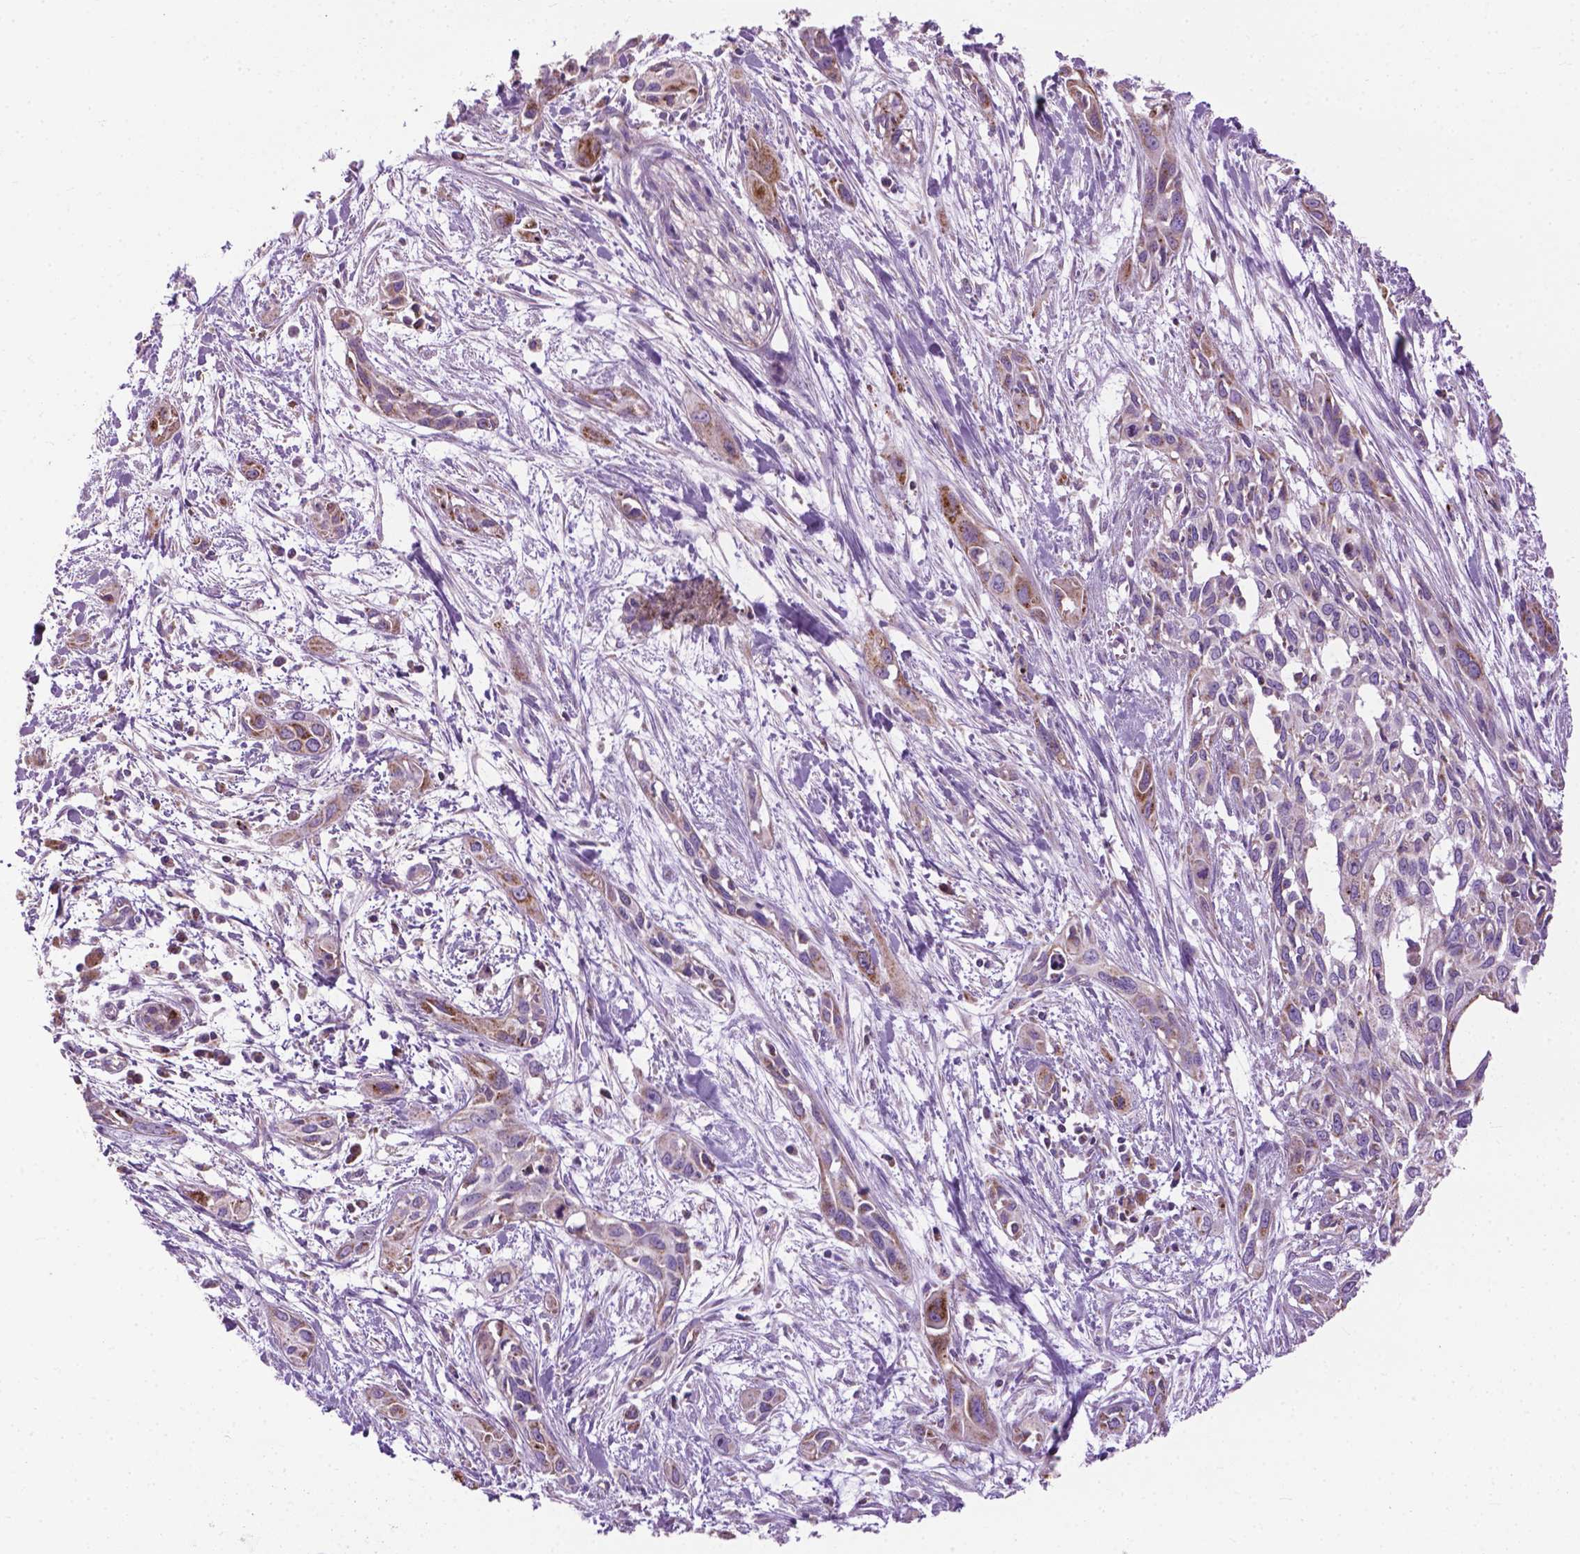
{"staining": {"intensity": "moderate", "quantity": ">75%", "location": "cytoplasmic/membranous"}, "tissue": "pancreatic cancer", "cell_type": "Tumor cells", "image_type": "cancer", "snomed": [{"axis": "morphology", "description": "Adenocarcinoma, NOS"}, {"axis": "topography", "description": "Pancreas"}], "caption": "Tumor cells reveal medium levels of moderate cytoplasmic/membranous expression in approximately >75% of cells in human adenocarcinoma (pancreatic).", "gene": "VDAC1", "patient": {"sex": "female", "age": 55}}